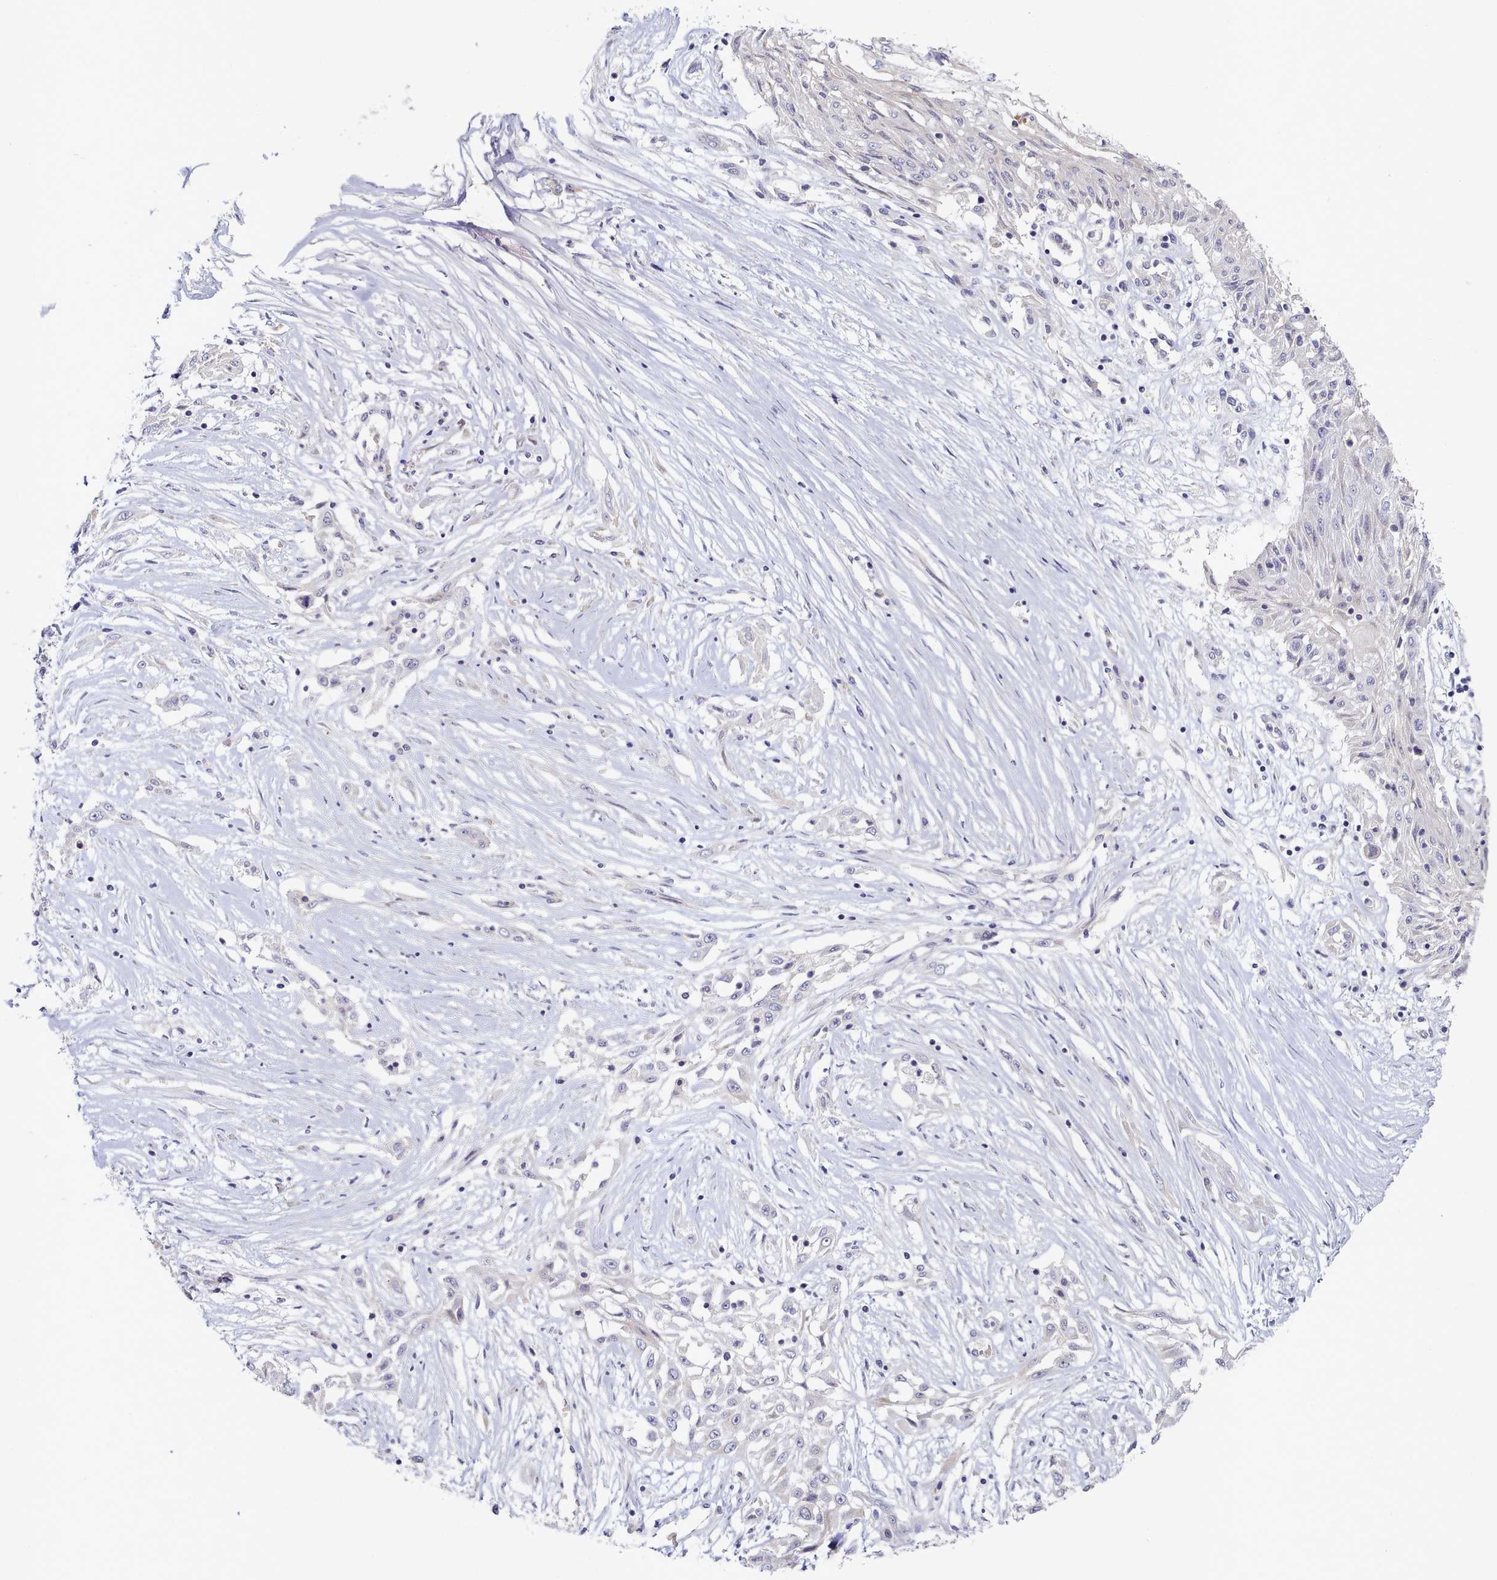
{"staining": {"intensity": "negative", "quantity": "none", "location": "none"}, "tissue": "skin cancer", "cell_type": "Tumor cells", "image_type": "cancer", "snomed": [{"axis": "morphology", "description": "Squamous cell carcinoma, NOS"}, {"axis": "morphology", "description": "Squamous cell carcinoma, metastatic, NOS"}, {"axis": "topography", "description": "Skin"}, {"axis": "topography", "description": "Lymph node"}], "caption": "Tumor cells are negative for brown protein staining in skin cancer (metastatic squamous cell carcinoma).", "gene": "TYW1B", "patient": {"sex": "male", "age": 75}}